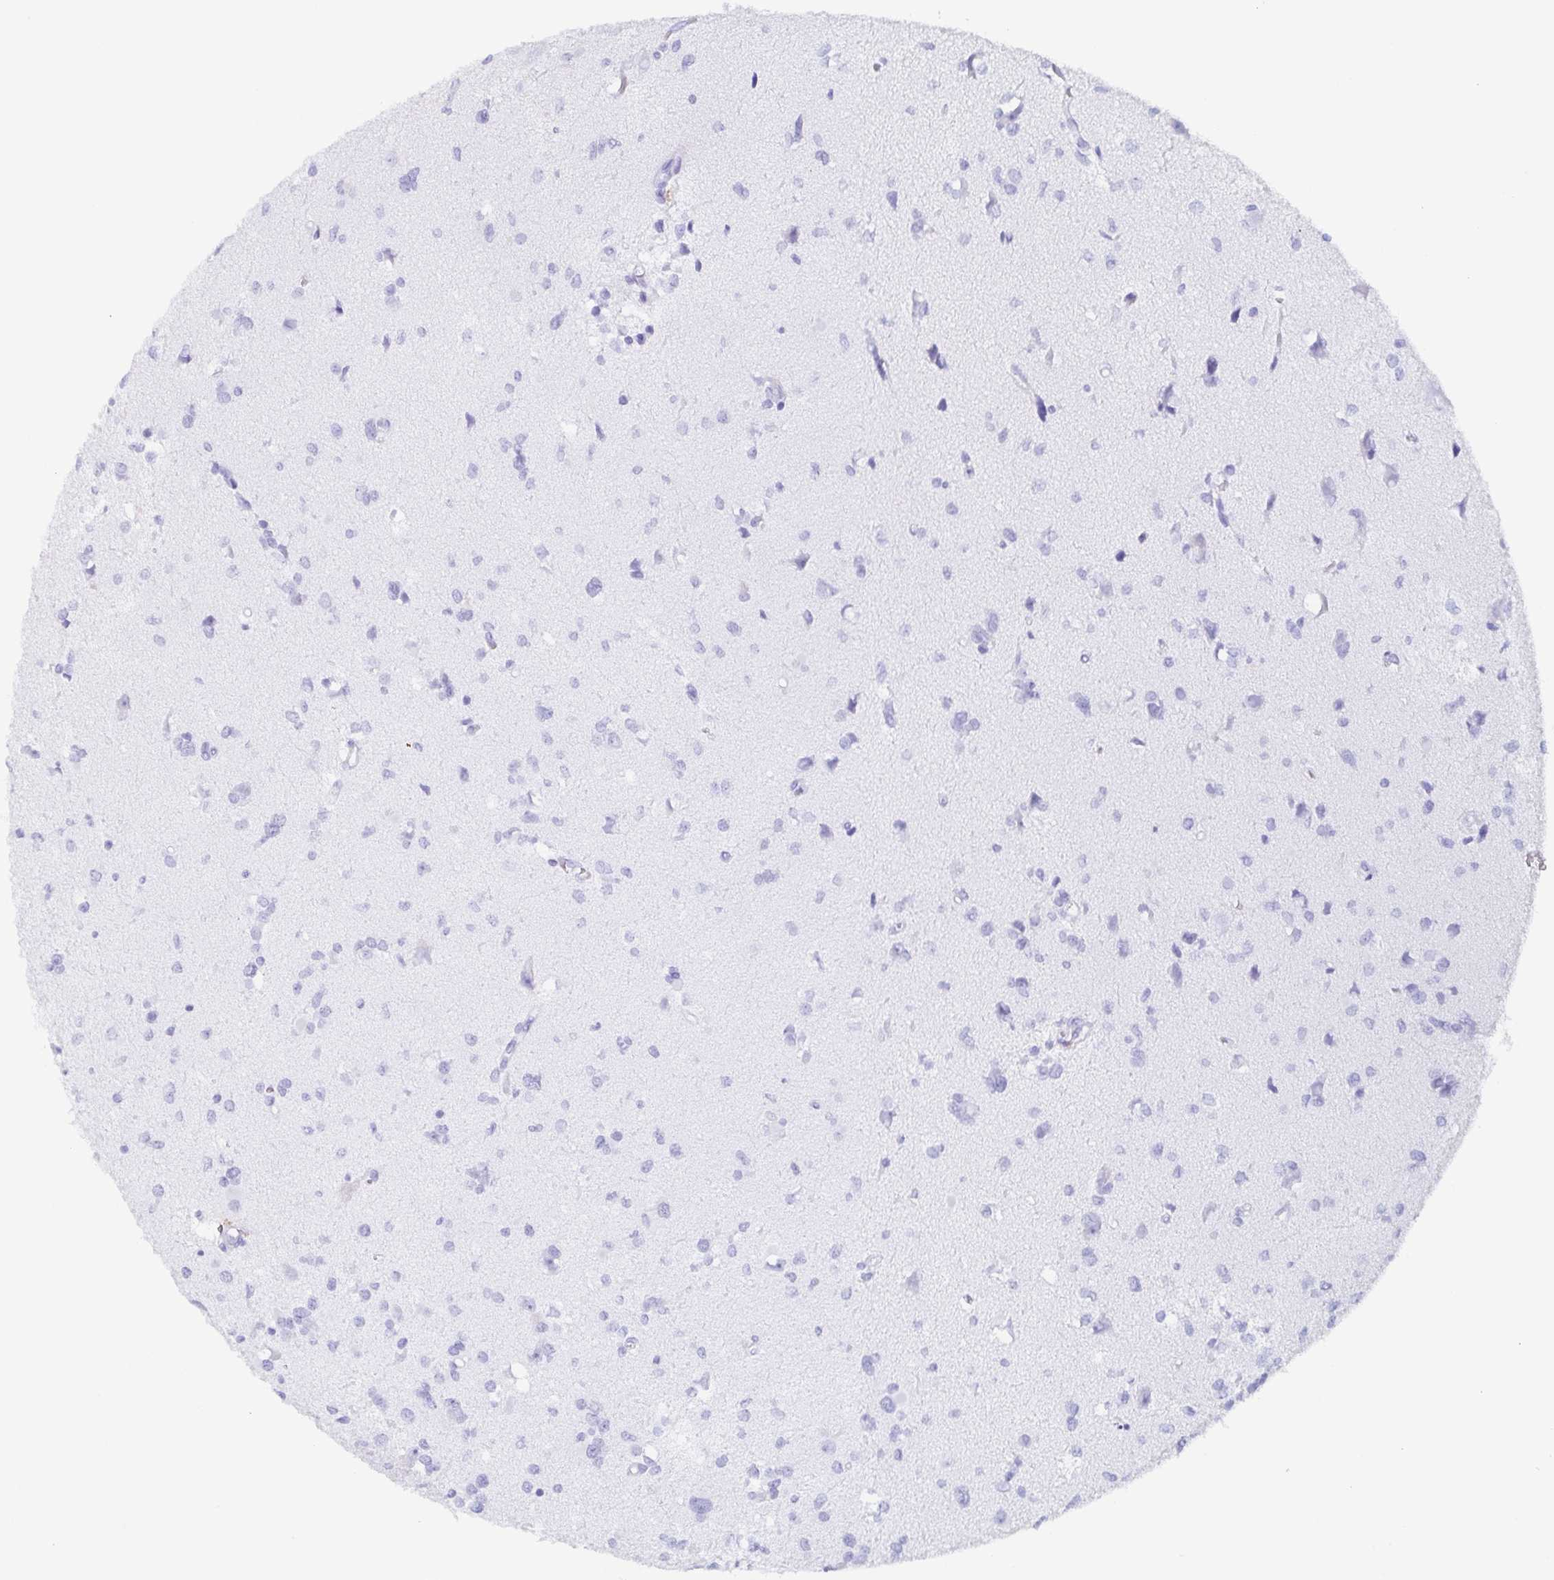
{"staining": {"intensity": "negative", "quantity": "none", "location": "none"}, "tissue": "glioma", "cell_type": "Tumor cells", "image_type": "cancer", "snomed": [{"axis": "morphology", "description": "Glioma, malignant, High grade"}, {"axis": "topography", "description": "Brain"}], "caption": "This is an immunohistochemistry (IHC) image of high-grade glioma (malignant). There is no positivity in tumor cells.", "gene": "BPIFA2", "patient": {"sex": "male", "age": 23}}